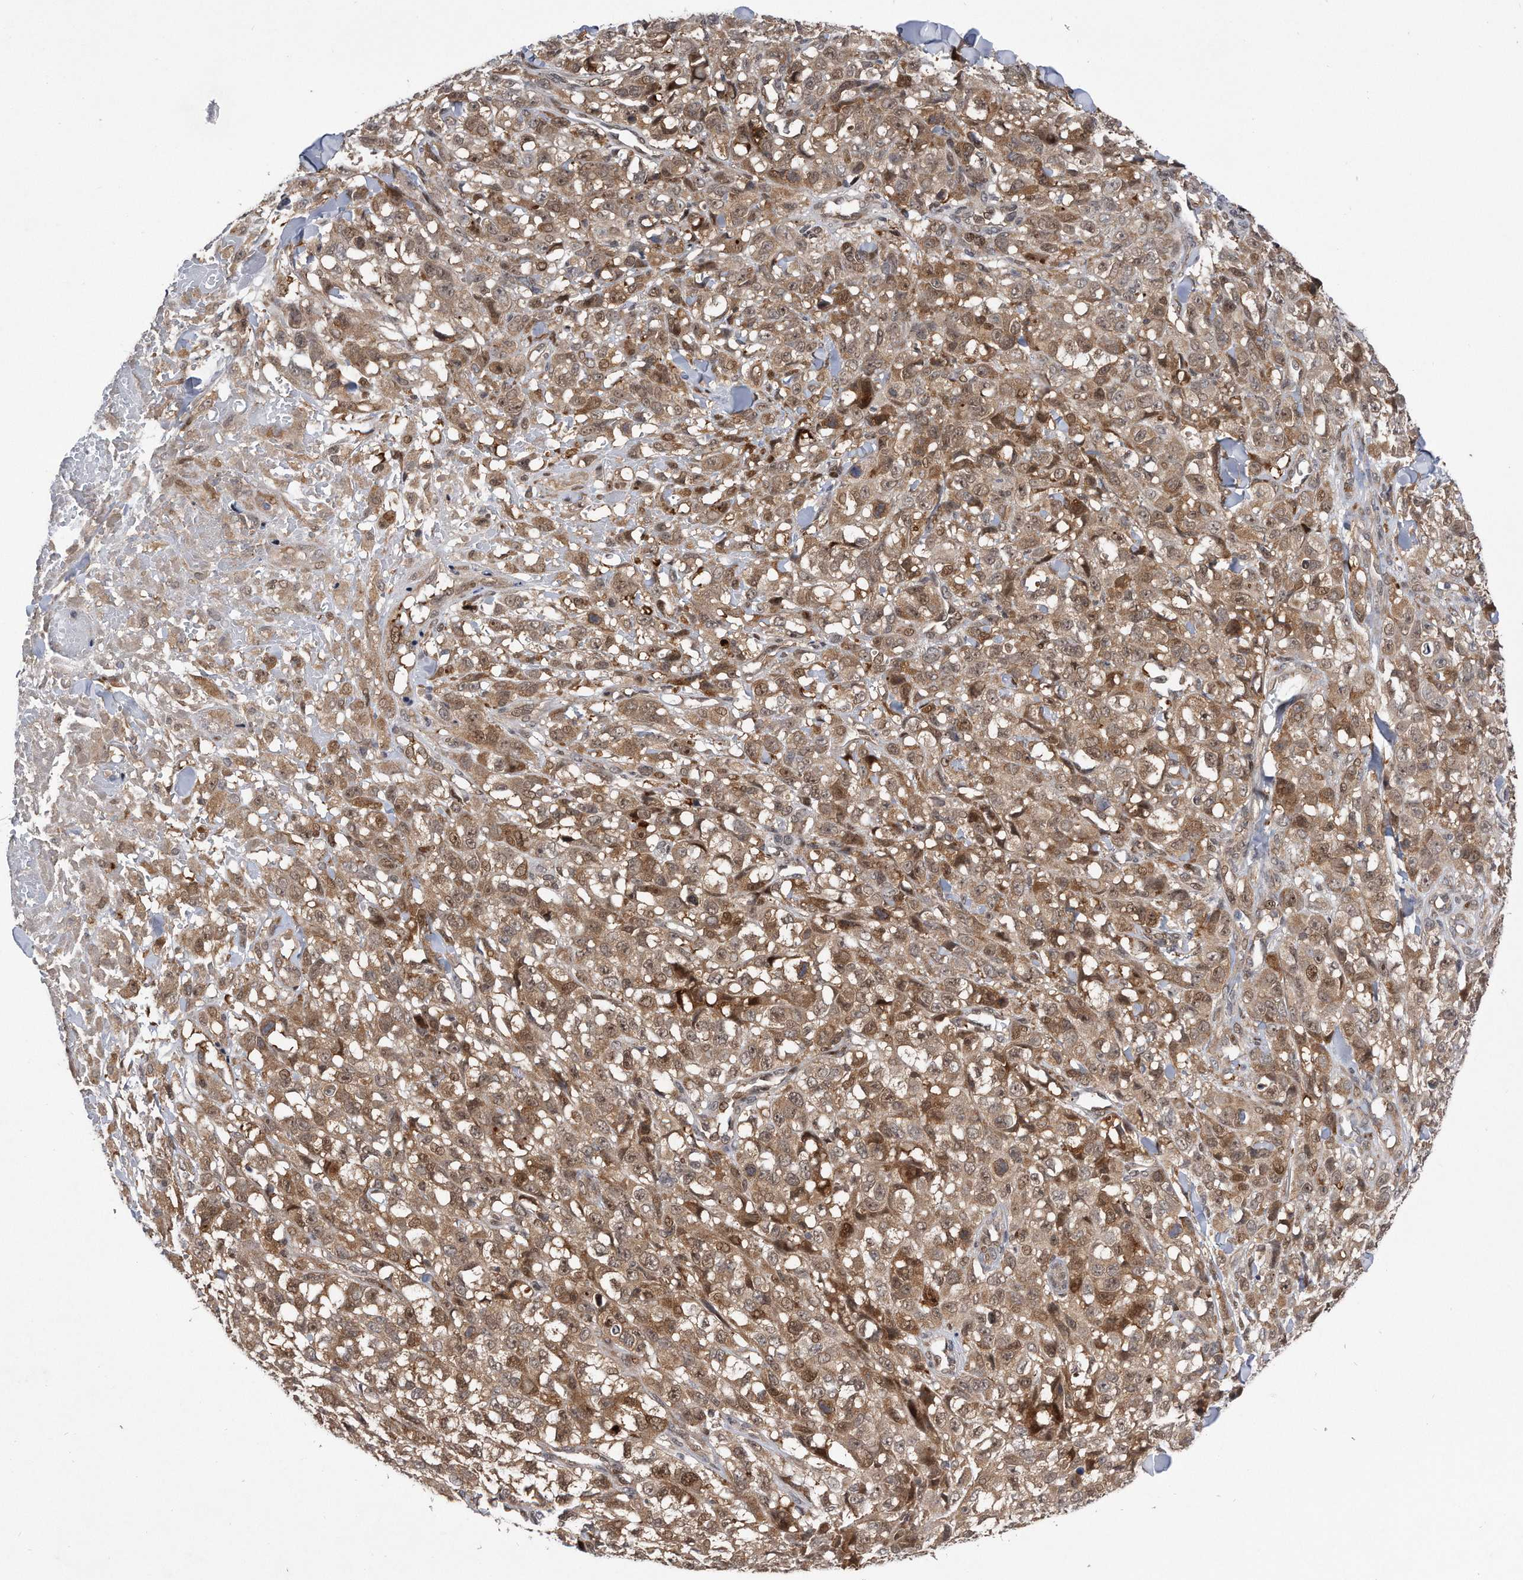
{"staining": {"intensity": "moderate", "quantity": ">75%", "location": "cytoplasmic/membranous,nuclear"}, "tissue": "melanoma", "cell_type": "Tumor cells", "image_type": "cancer", "snomed": [{"axis": "morphology", "description": "Malignant melanoma, Metastatic site"}, {"axis": "topography", "description": "Skin"}], "caption": "A brown stain highlights moderate cytoplasmic/membranous and nuclear positivity of a protein in human melanoma tumor cells. Nuclei are stained in blue.", "gene": "RWDD2A", "patient": {"sex": "female", "age": 72}}